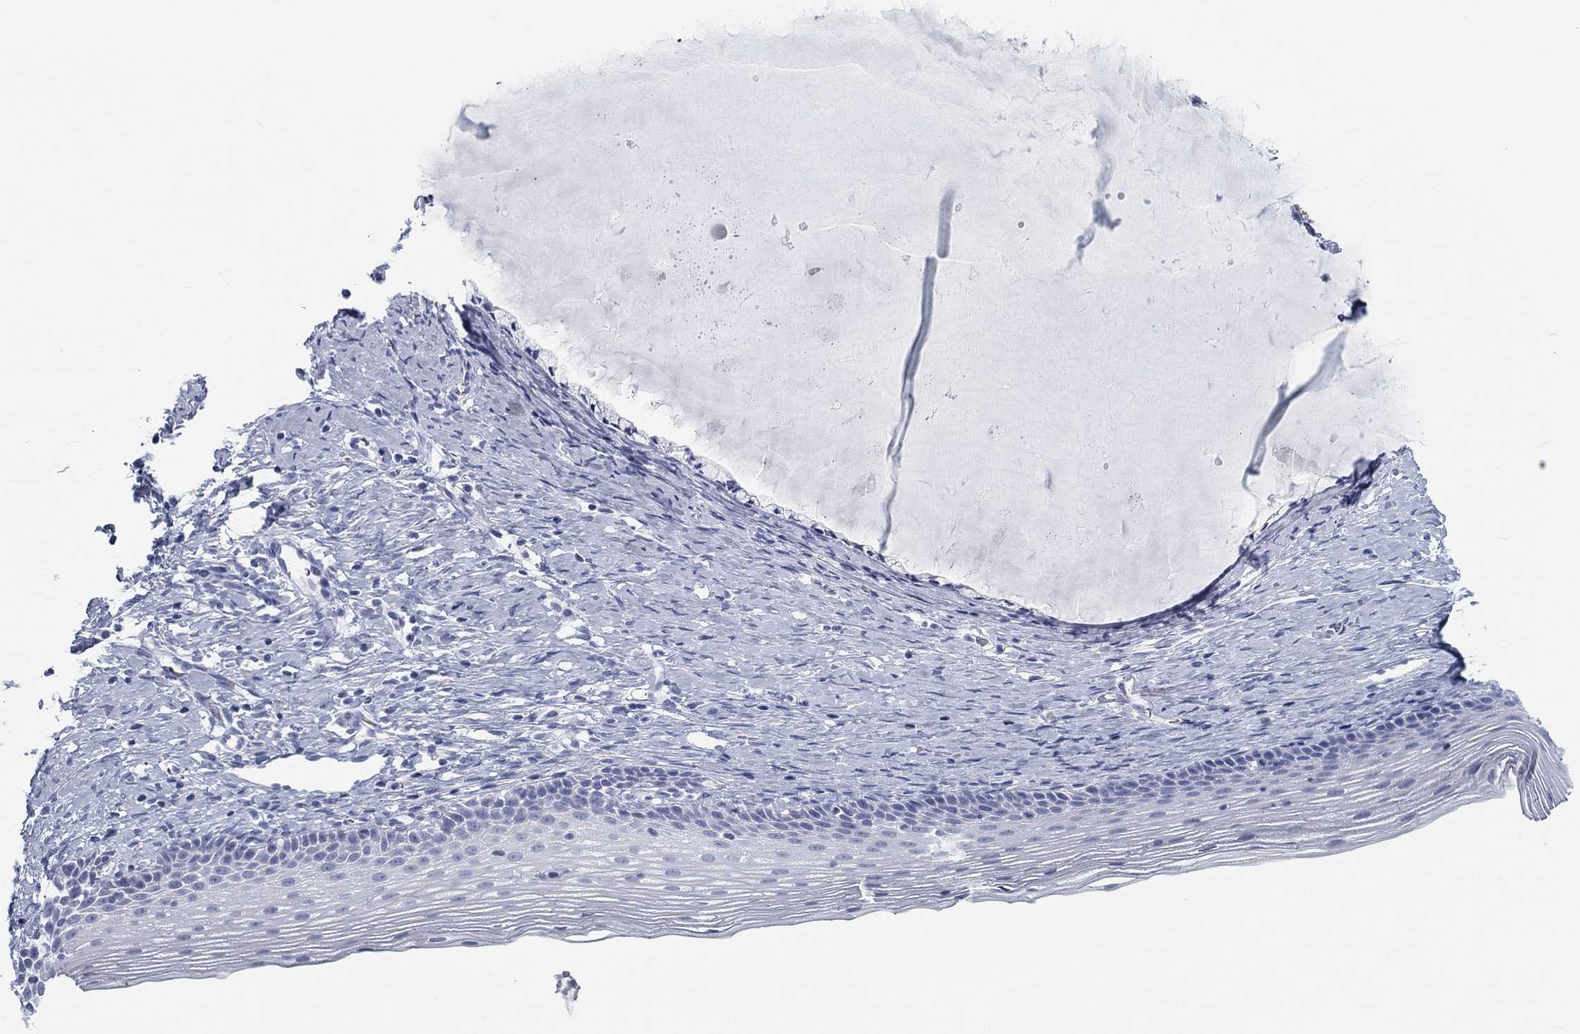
{"staining": {"intensity": "negative", "quantity": "none", "location": "none"}, "tissue": "cervix", "cell_type": "Glandular cells", "image_type": "normal", "snomed": [{"axis": "morphology", "description": "Normal tissue, NOS"}, {"axis": "topography", "description": "Cervix"}], "caption": "There is no significant positivity in glandular cells of cervix. Brightfield microscopy of IHC stained with DAB (3,3'-diaminobenzidine) (brown) and hematoxylin (blue), captured at high magnification.", "gene": "CALB1", "patient": {"sex": "female", "age": 39}}